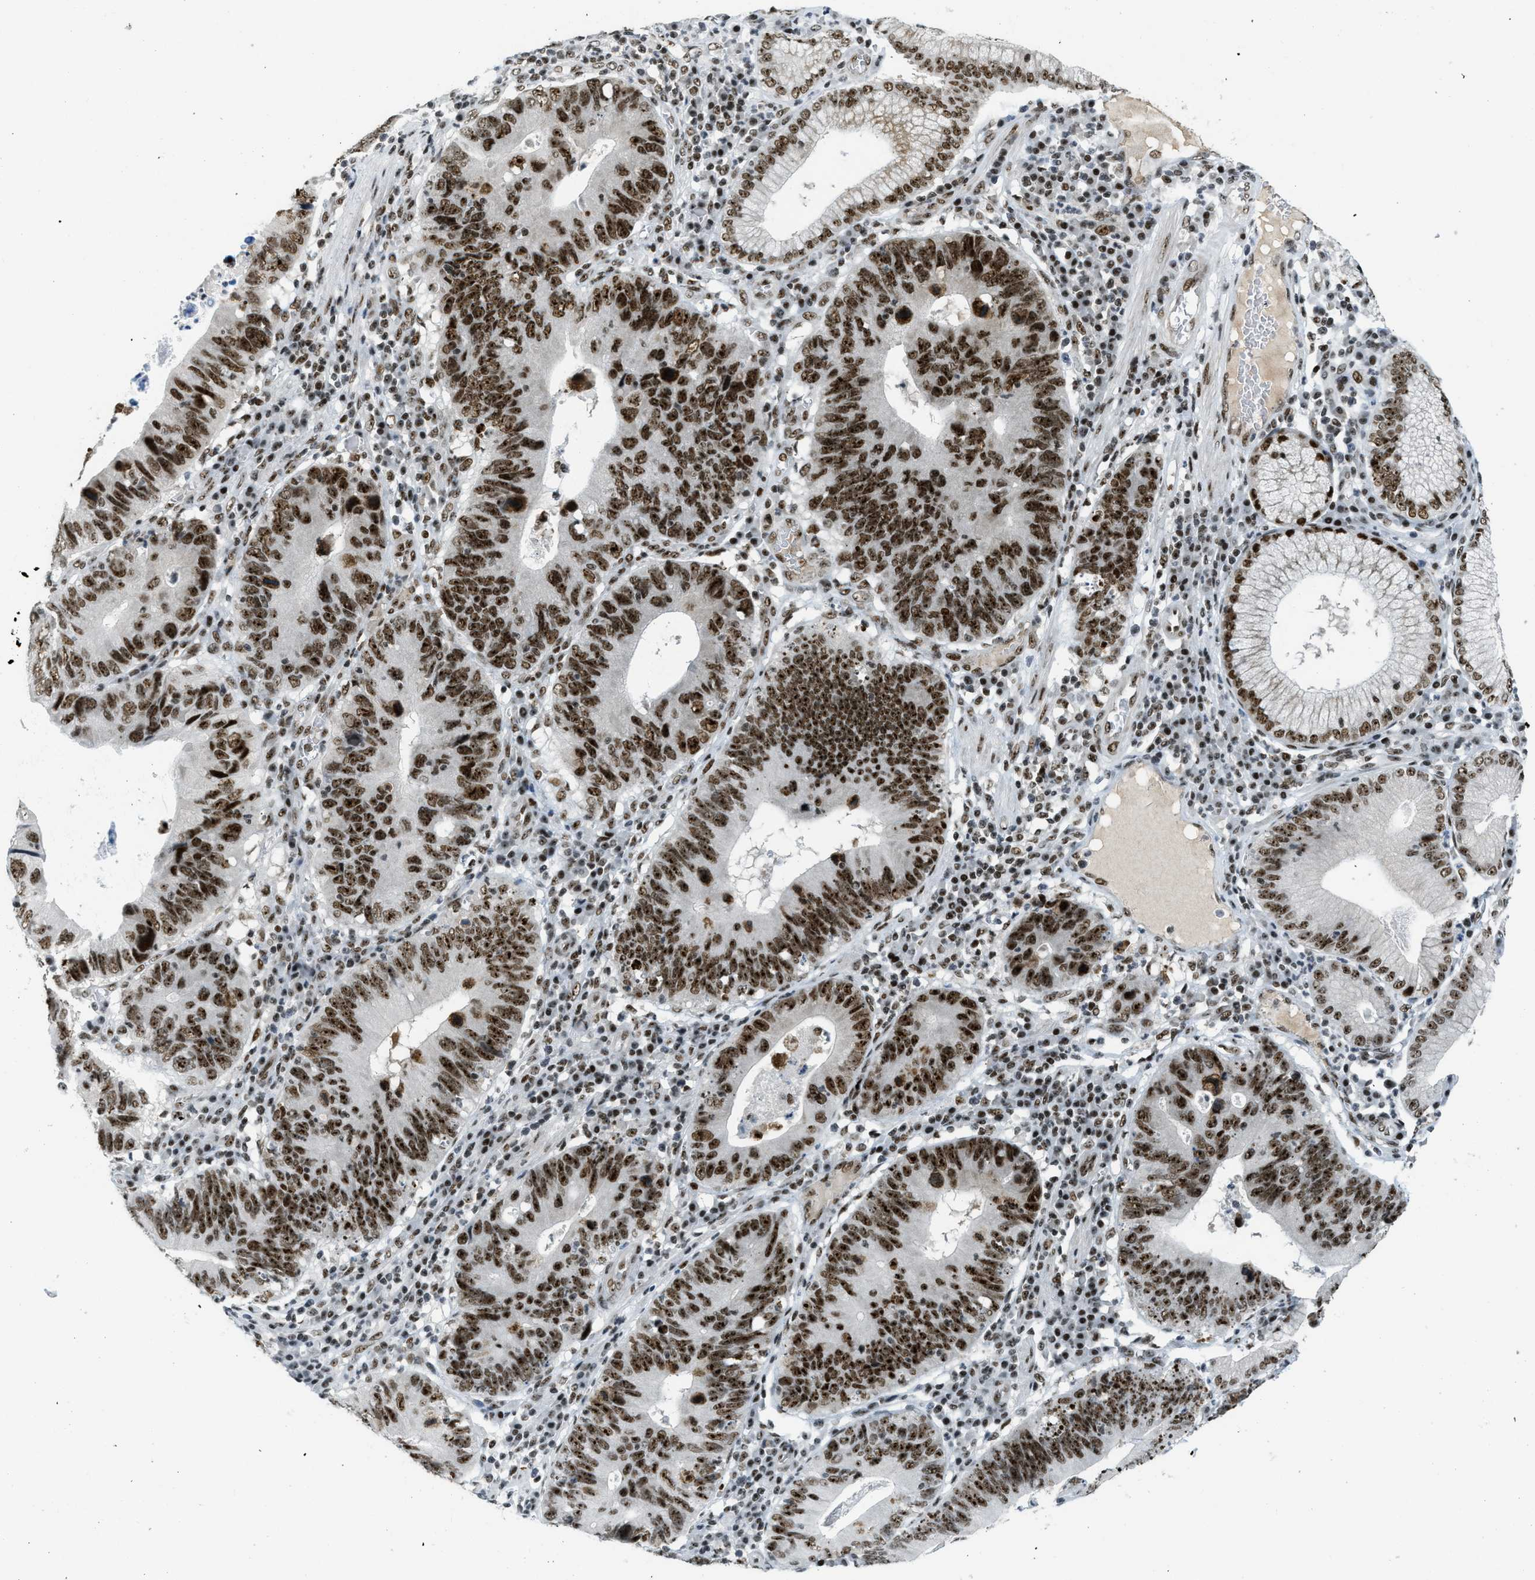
{"staining": {"intensity": "strong", "quantity": ">75%", "location": "nuclear"}, "tissue": "stomach cancer", "cell_type": "Tumor cells", "image_type": "cancer", "snomed": [{"axis": "morphology", "description": "Adenocarcinoma, NOS"}, {"axis": "topography", "description": "Stomach"}], "caption": "IHC micrograph of neoplastic tissue: stomach adenocarcinoma stained using IHC reveals high levels of strong protein expression localized specifically in the nuclear of tumor cells, appearing as a nuclear brown color.", "gene": "URB1", "patient": {"sex": "male", "age": 59}}